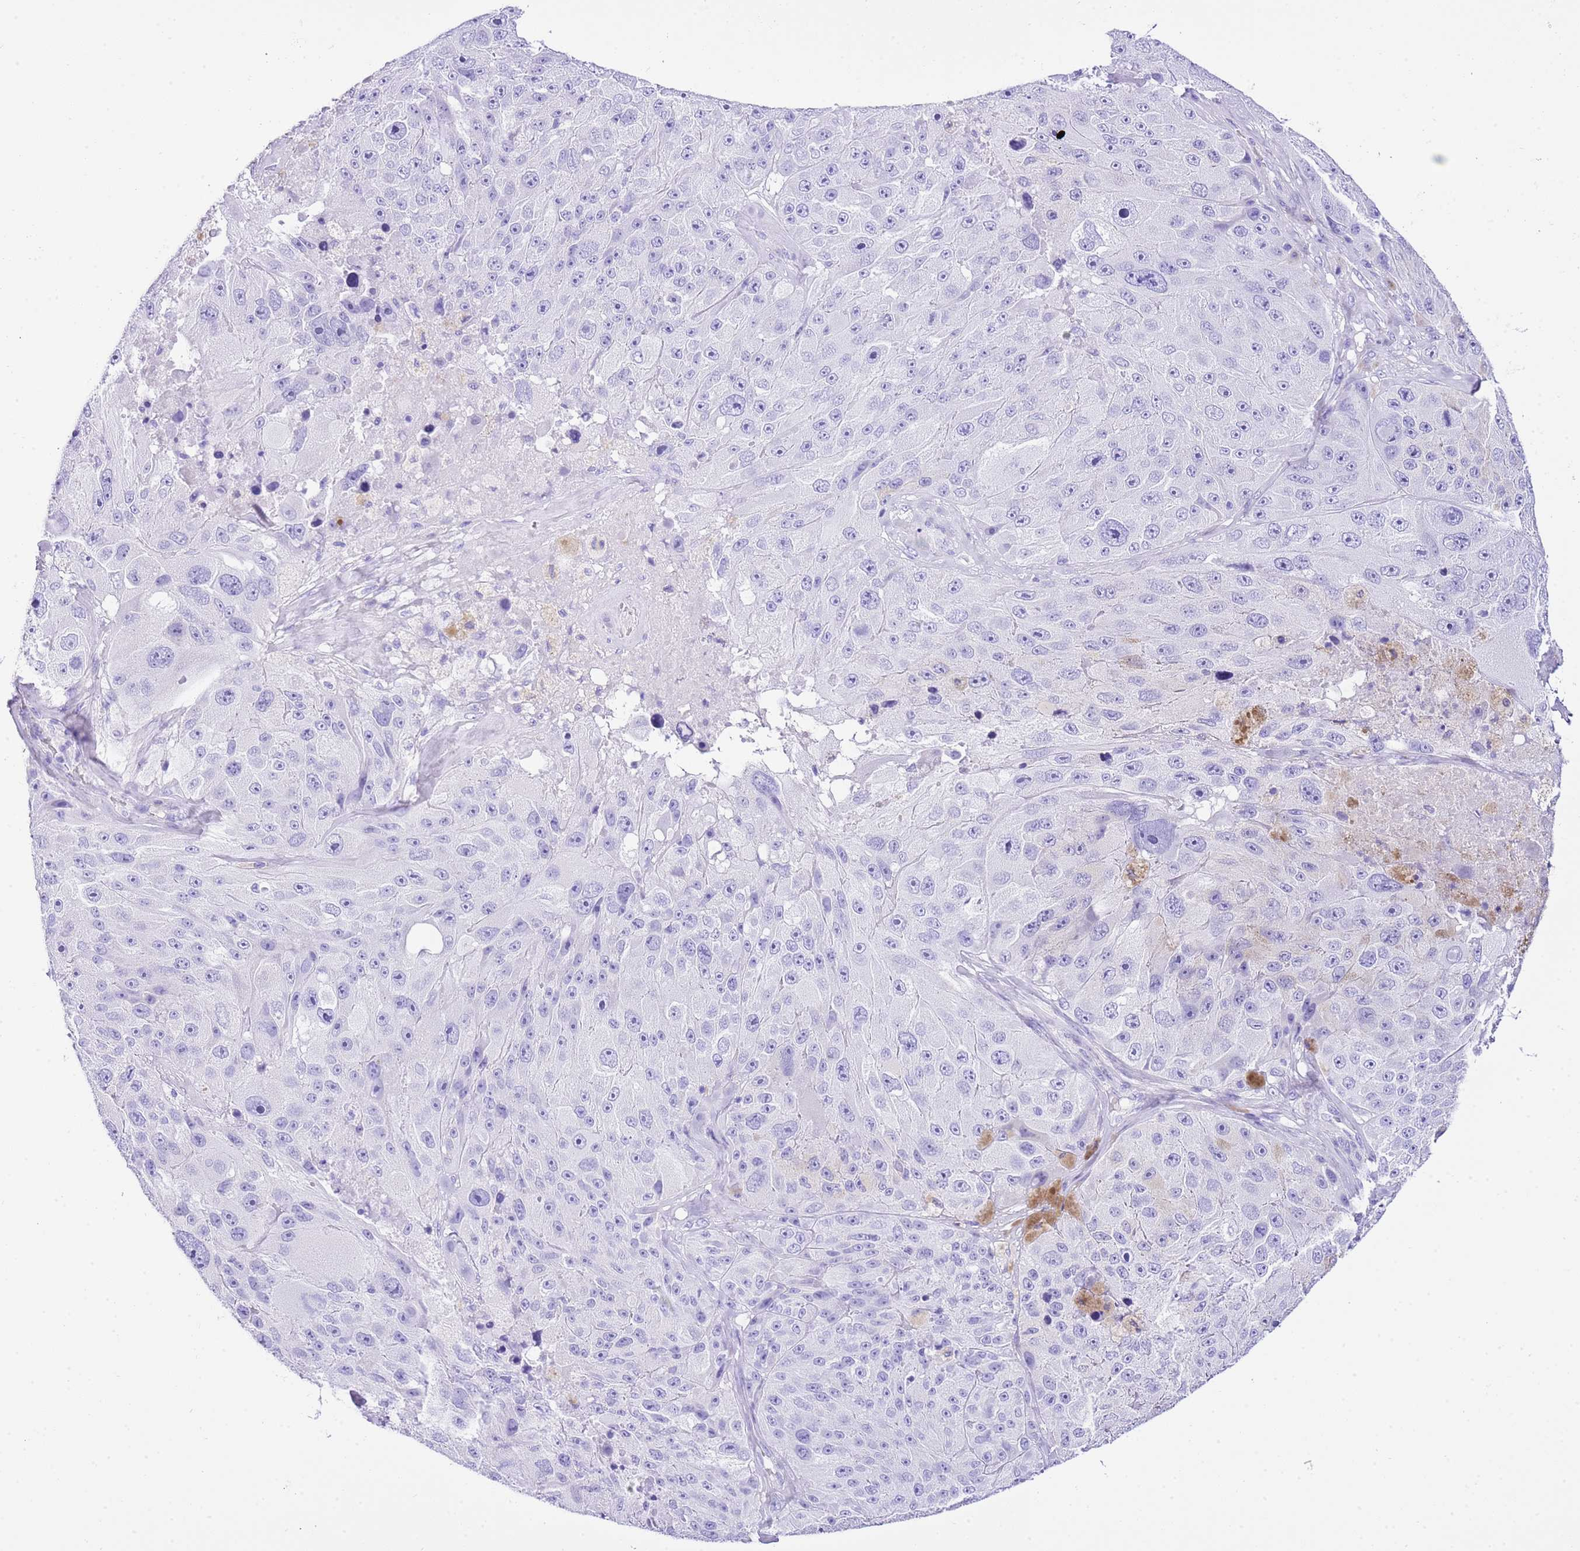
{"staining": {"intensity": "negative", "quantity": "none", "location": "none"}, "tissue": "melanoma", "cell_type": "Tumor cells", "image_type": "cancer", "snomed": [{"axis": "morphology", "description": "Malignant melanoma, Metastatic site"}, {"axis": "topography", "description": "Lymph node"}], "caption": "This photomicrograph is of malignant melanoma (metastatic site) stained with immunohistochemistry (IHC) to label a protein in brown with the nuclei are counter-stained blue. There is no expression in tumor cells. (DAB immunohistochemistry with hematoxylin counter stain).", "gene": "KCNC1", "patient": {"sex": "male", "age": 62}}